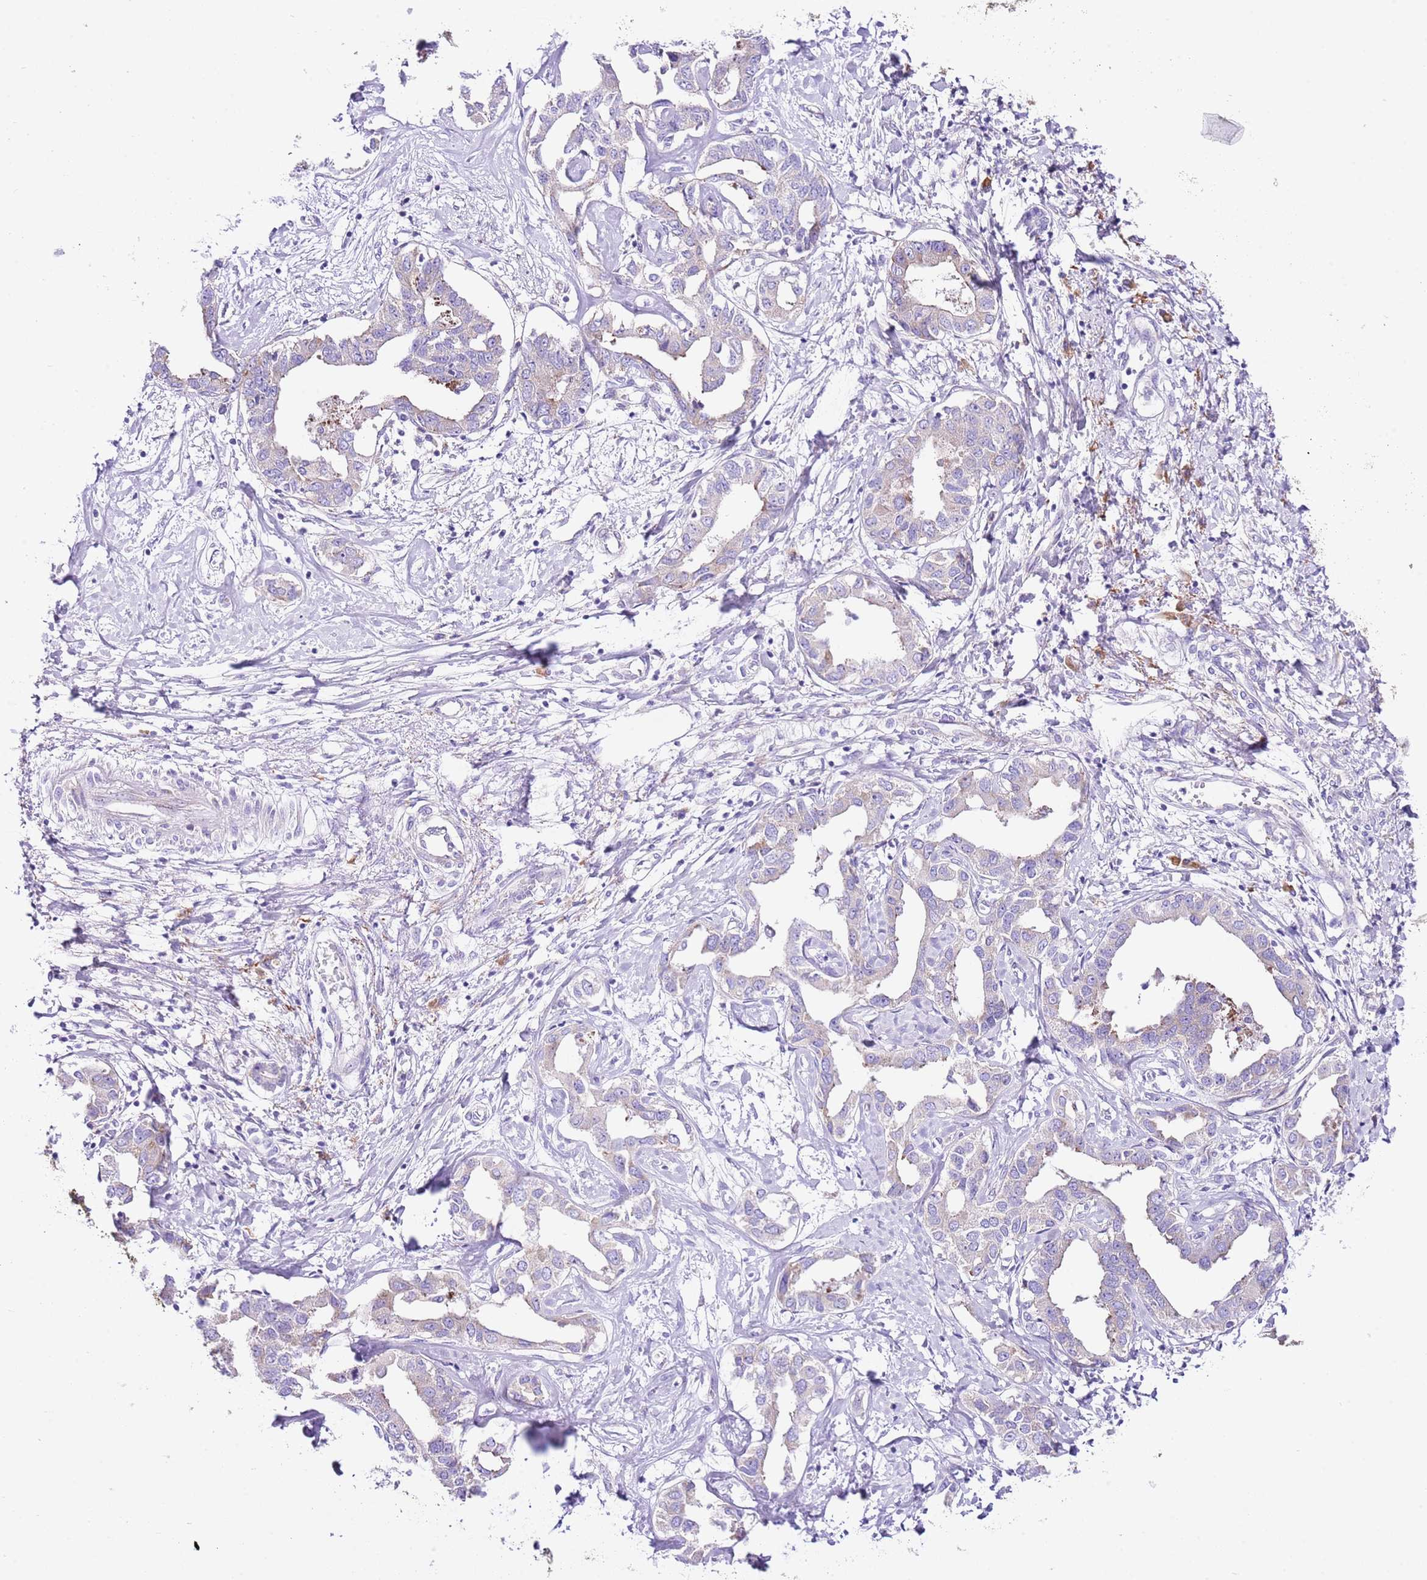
{"staining": {"intensity": "weak", "quantity": "<25%", "location": "cytoplasmic/membranous"}, "tissue": "liver cancer", "cell_type": "Tumor cells", "image_type": "cancer", "snomed": [{"axis": "morphology", "description": "Cholangiocarcinoma"}, {"axis": "topography", "description": "Liver"}], "caption": "A high-resolution histopathology image shows immunohistochemistry (IHC) staining of liver cholangiocarcinoma, which displays no significant expression in tumor cells.", "gene": "RPS10", "patient": {"sex": "male", "age": 59}}